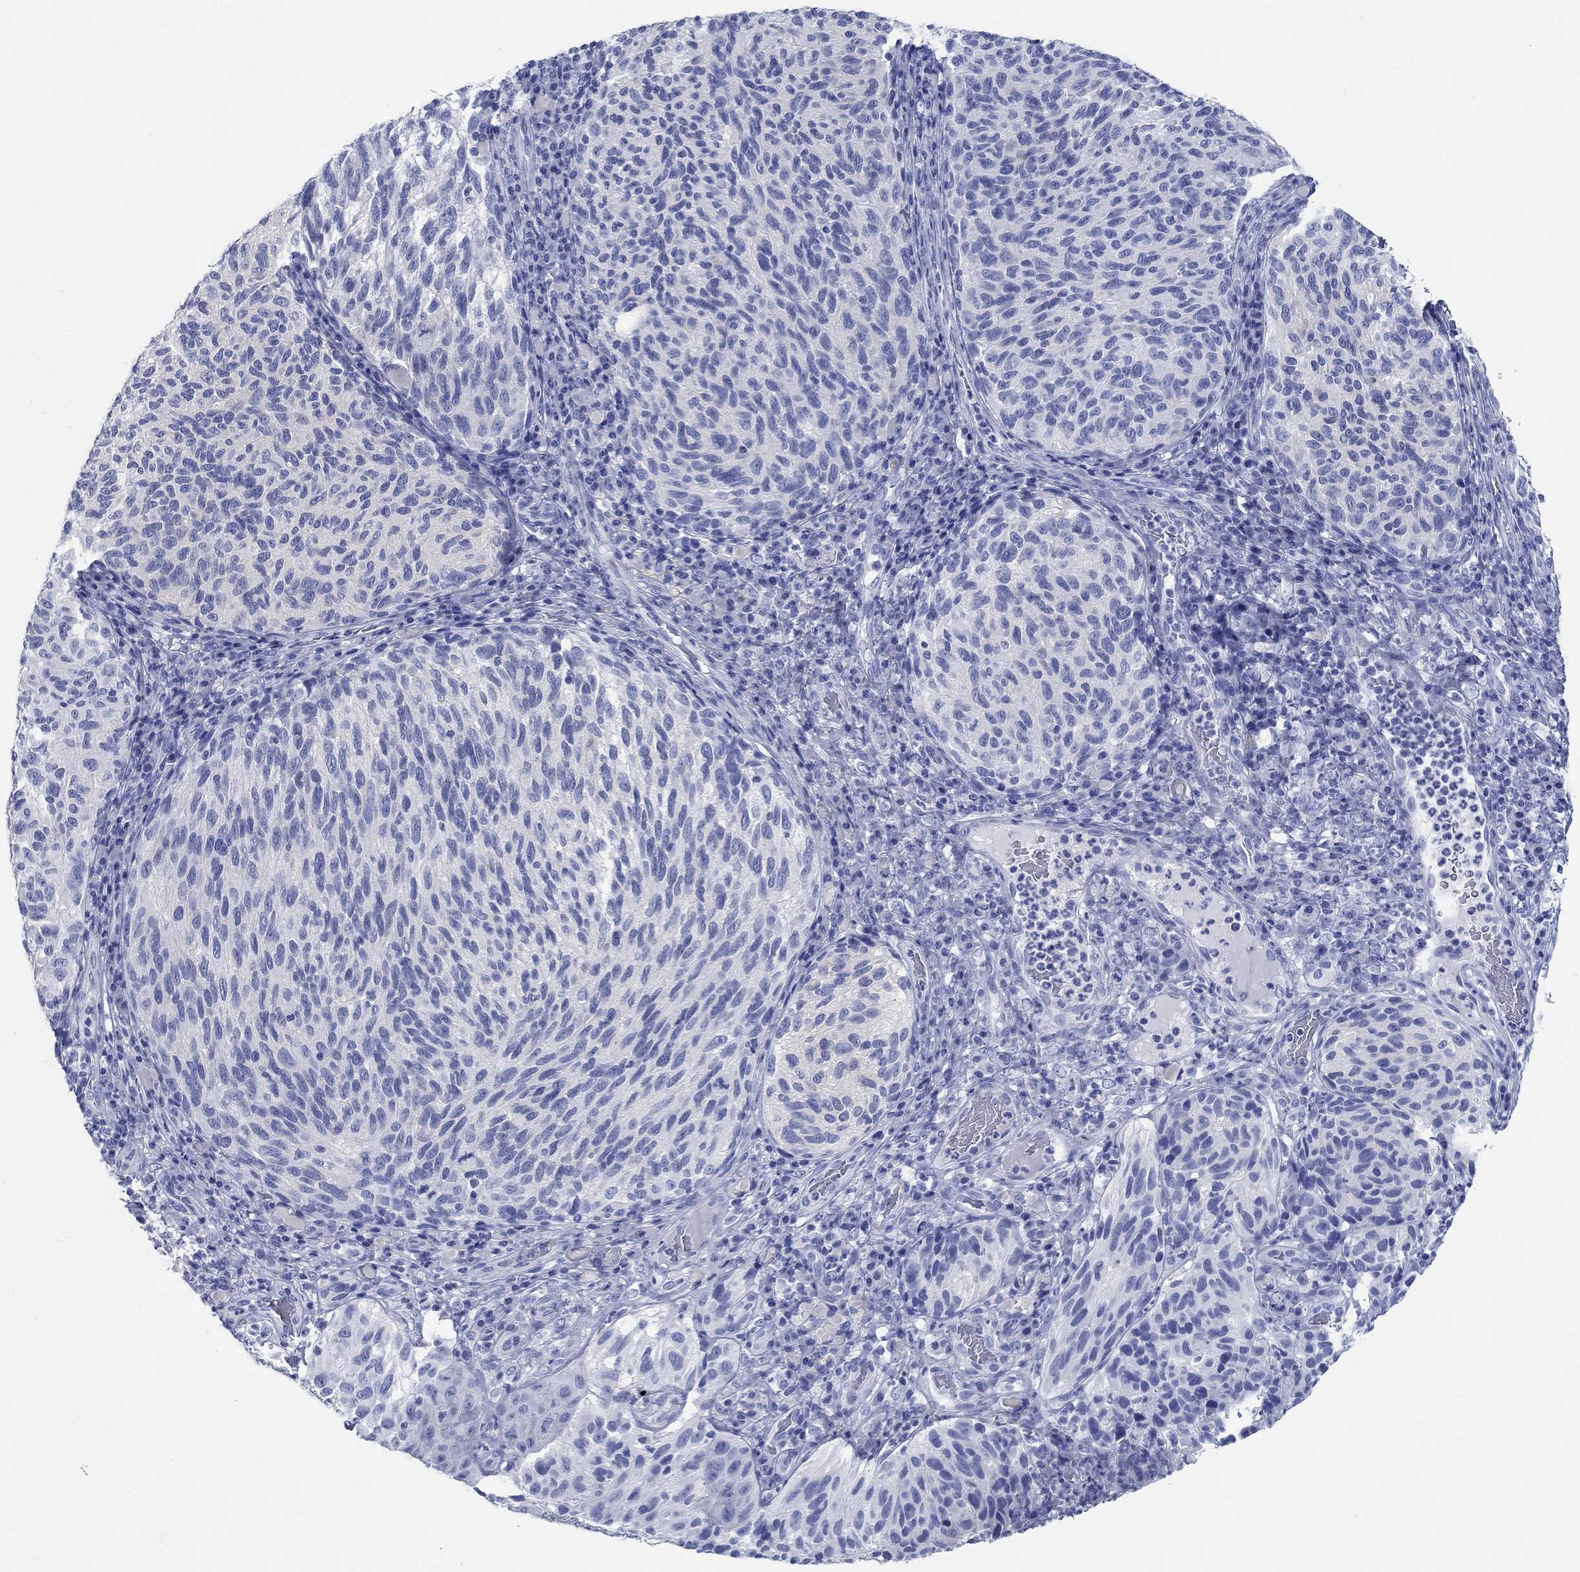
{"staining": {"intensity": "negative", "quantity": "none", "location": "none"}, "tissue": "melanoma", "cell_type": "Tumor cells", "image_type": "cancer", "snomed": [{"axis": "morphology", "description": "Malignant melanoma, NOS"}, {"axis": "topography", "description": "Skin"}], "caption": "A photomicrograph of melanoma stained for a protein shows no brown staining in tumor cells.", "gene": "FBXO2", "patient": {"sex": "female", "age": 73}}